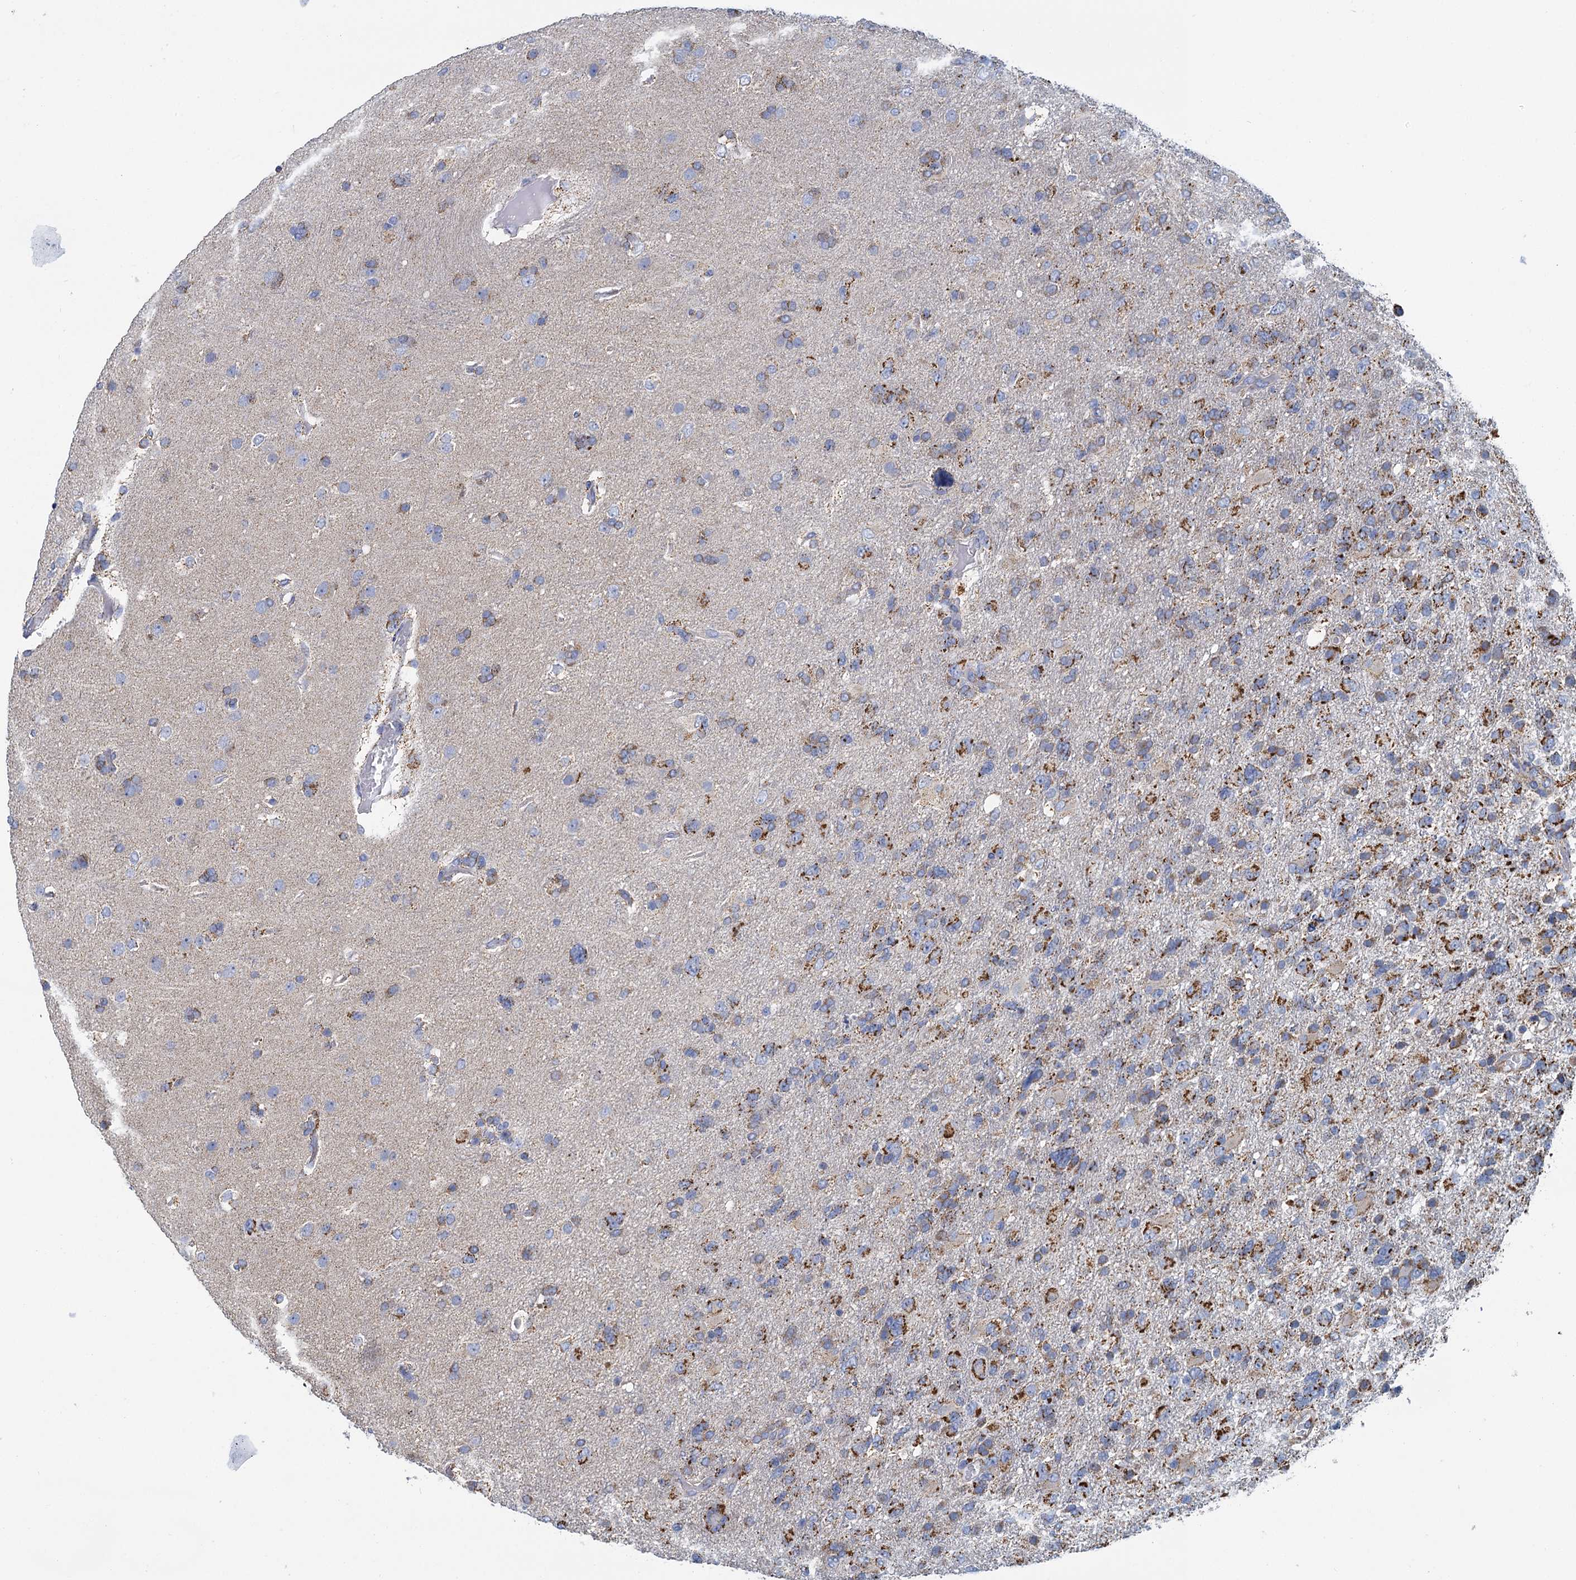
{"staining": {"intensity": "moderate", "quantity": "25%-75%", "location": "cytoplasmic/membranous"}, "tissue": "glioma", "cell_type": "Tumor cells", "image_type": "cancer", "snomed": [{"axis": "morphology", "description": "Glioma, malignant, High grade"}, {"axis": "topography", "description": "Brain"}], "caption": "Immunohistochemical staining of human malignant high-grade glioma displays medium levels of moderate cytoplasmic/membranous protein expression in approximately 25%-75% of tumor cells.", "gene": "CCP110", "patient": {"sex": "male", "age": 61}}